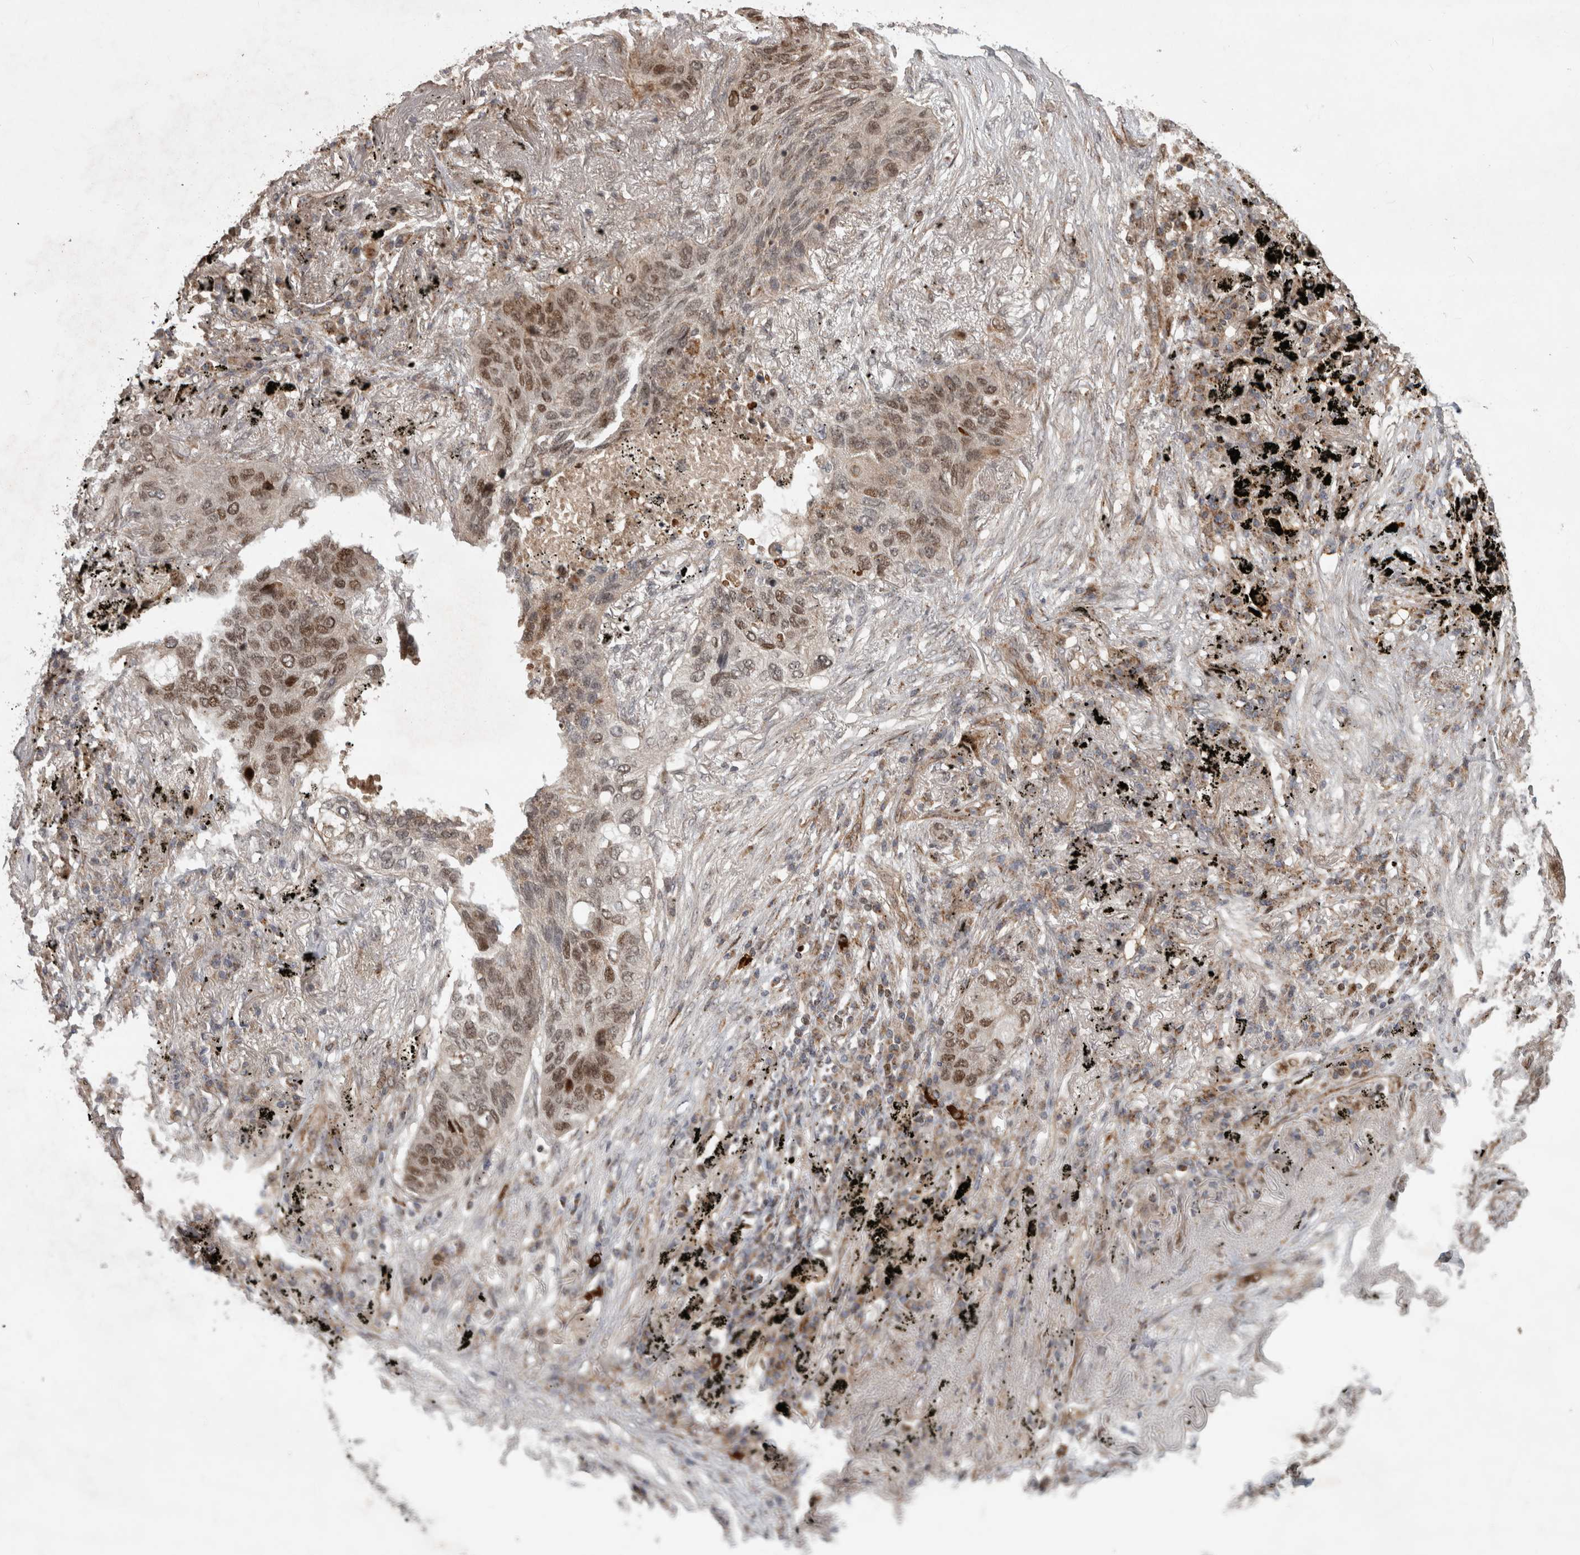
{"staining": {"intensity": "moderate", "quantity": "25%-75%", "location": "cytoplasmic/membranous,nuclear"}, "tissue": "lung cancer", "cell_type": "Tumor cells", "image_type": "cancer", "snomed": [{"axis": "morphology", "description": "Squamous cell carcinoma, NOS"}, {"axis": "topography", "description": "Lung"}], "caption": "Immunohistochemical staining of lung cancer (squamous cell carcinoma) shows moderate cytoplasmic/membranous and nuclear protein expression in about 25%-75% of tumor cells.", "gene": "INSRR", "patient": {"sex": "female", "age": 63}}